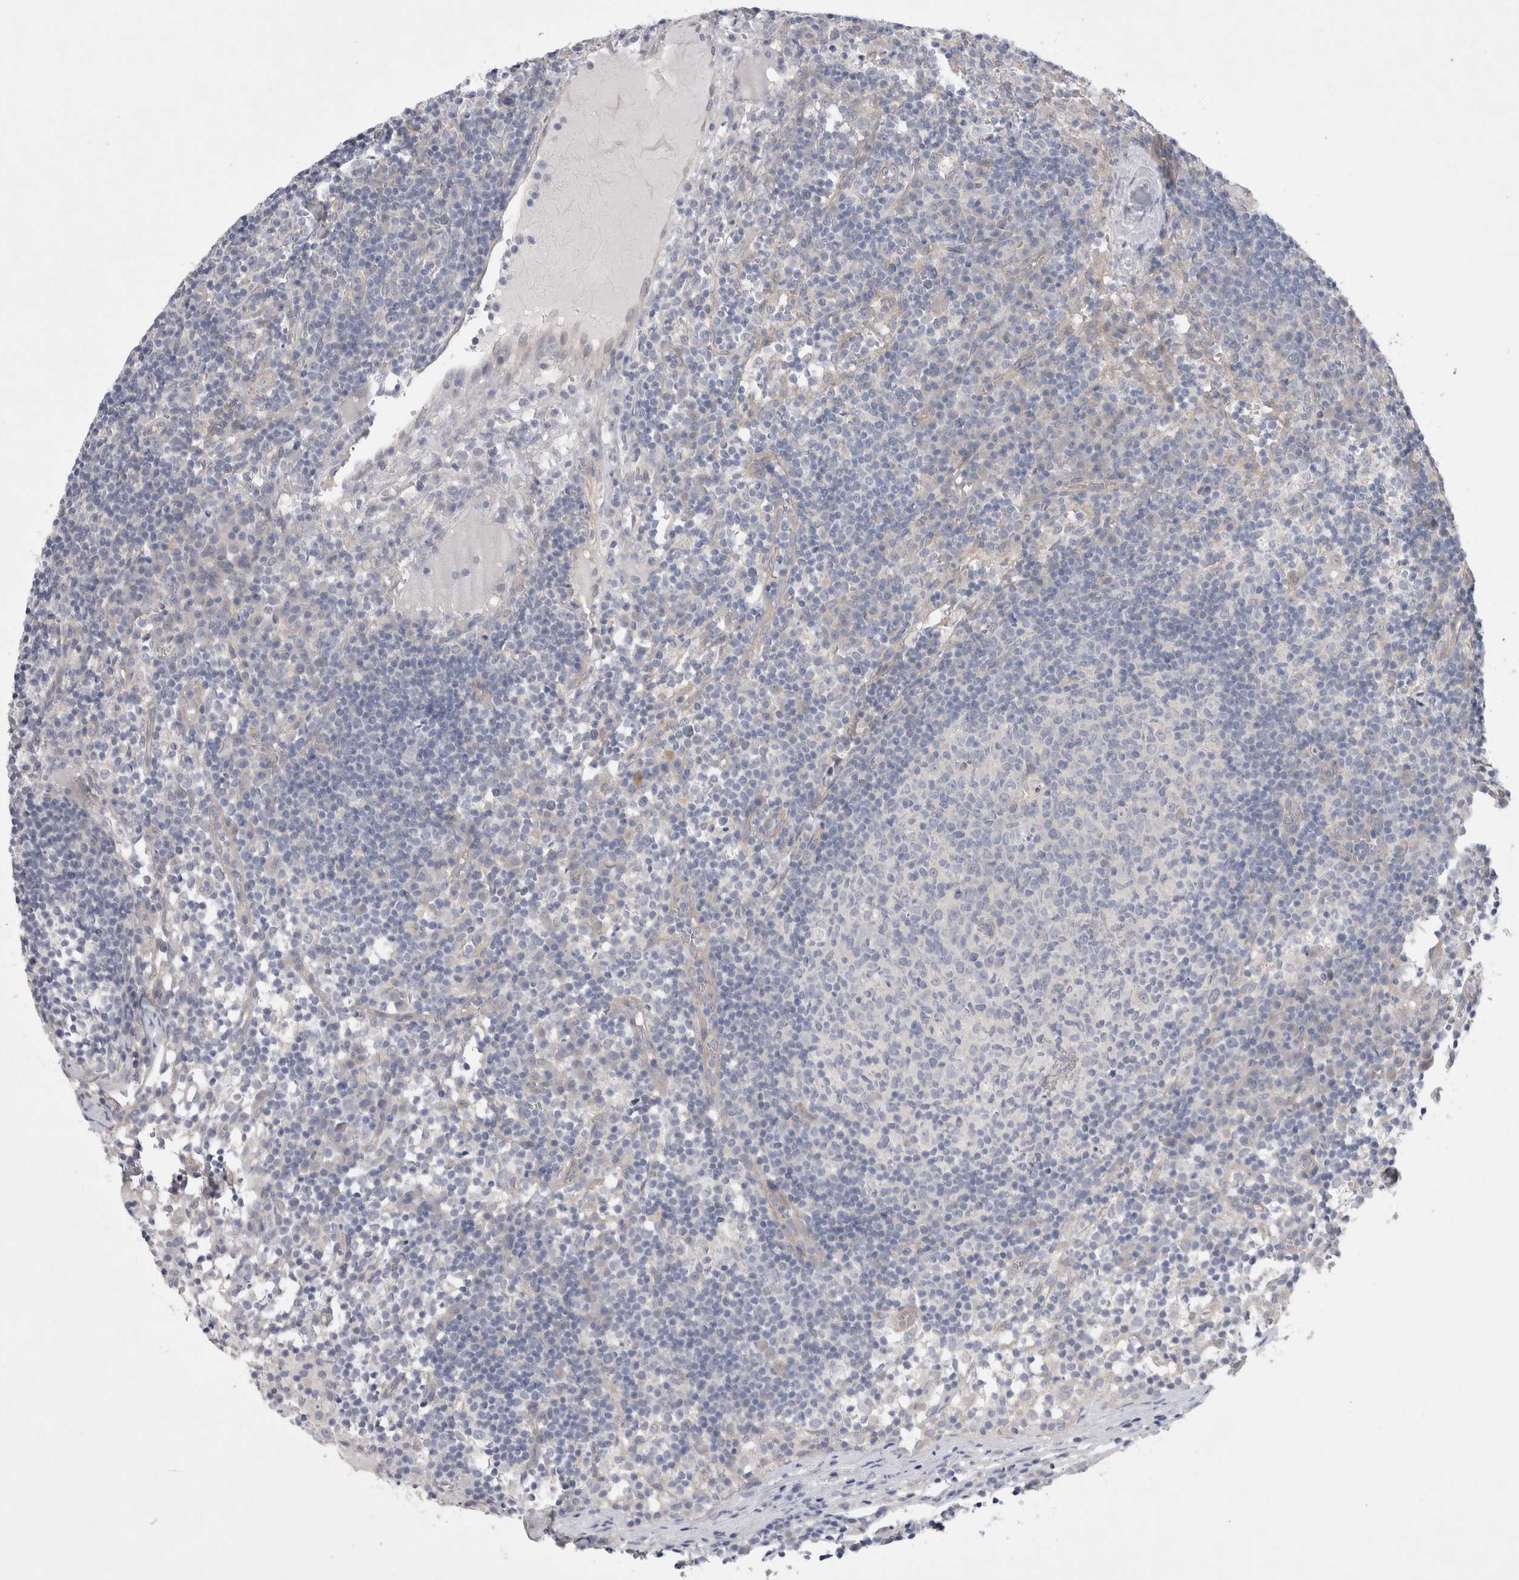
{"staining": {"intensity": "negative", "quantity": "none", "location": "none"}, "tissue": "lymph node", "cell_type": "Germinal center cells", "image_type": "normal", "snomed": [{"axis": "morphology", "description": "Normal tissue, NOS"}, {"axis": "morphology", "description": "Inflammation, NOS"}, {"axis": "topography", "description": "Lymph node"}], "caption": "The histopathology image exhibits no staining of germinal center cells in benign lymph node. The staining was performed using DAB (3,3'-diaminobenzidine) to visualize the protein expression in brown, while the nuclei were stained in blue with hematoxylin (Magnification: 20x).", "gene": "WIPF2", "patient": {"sex": "male", "age": 55}}